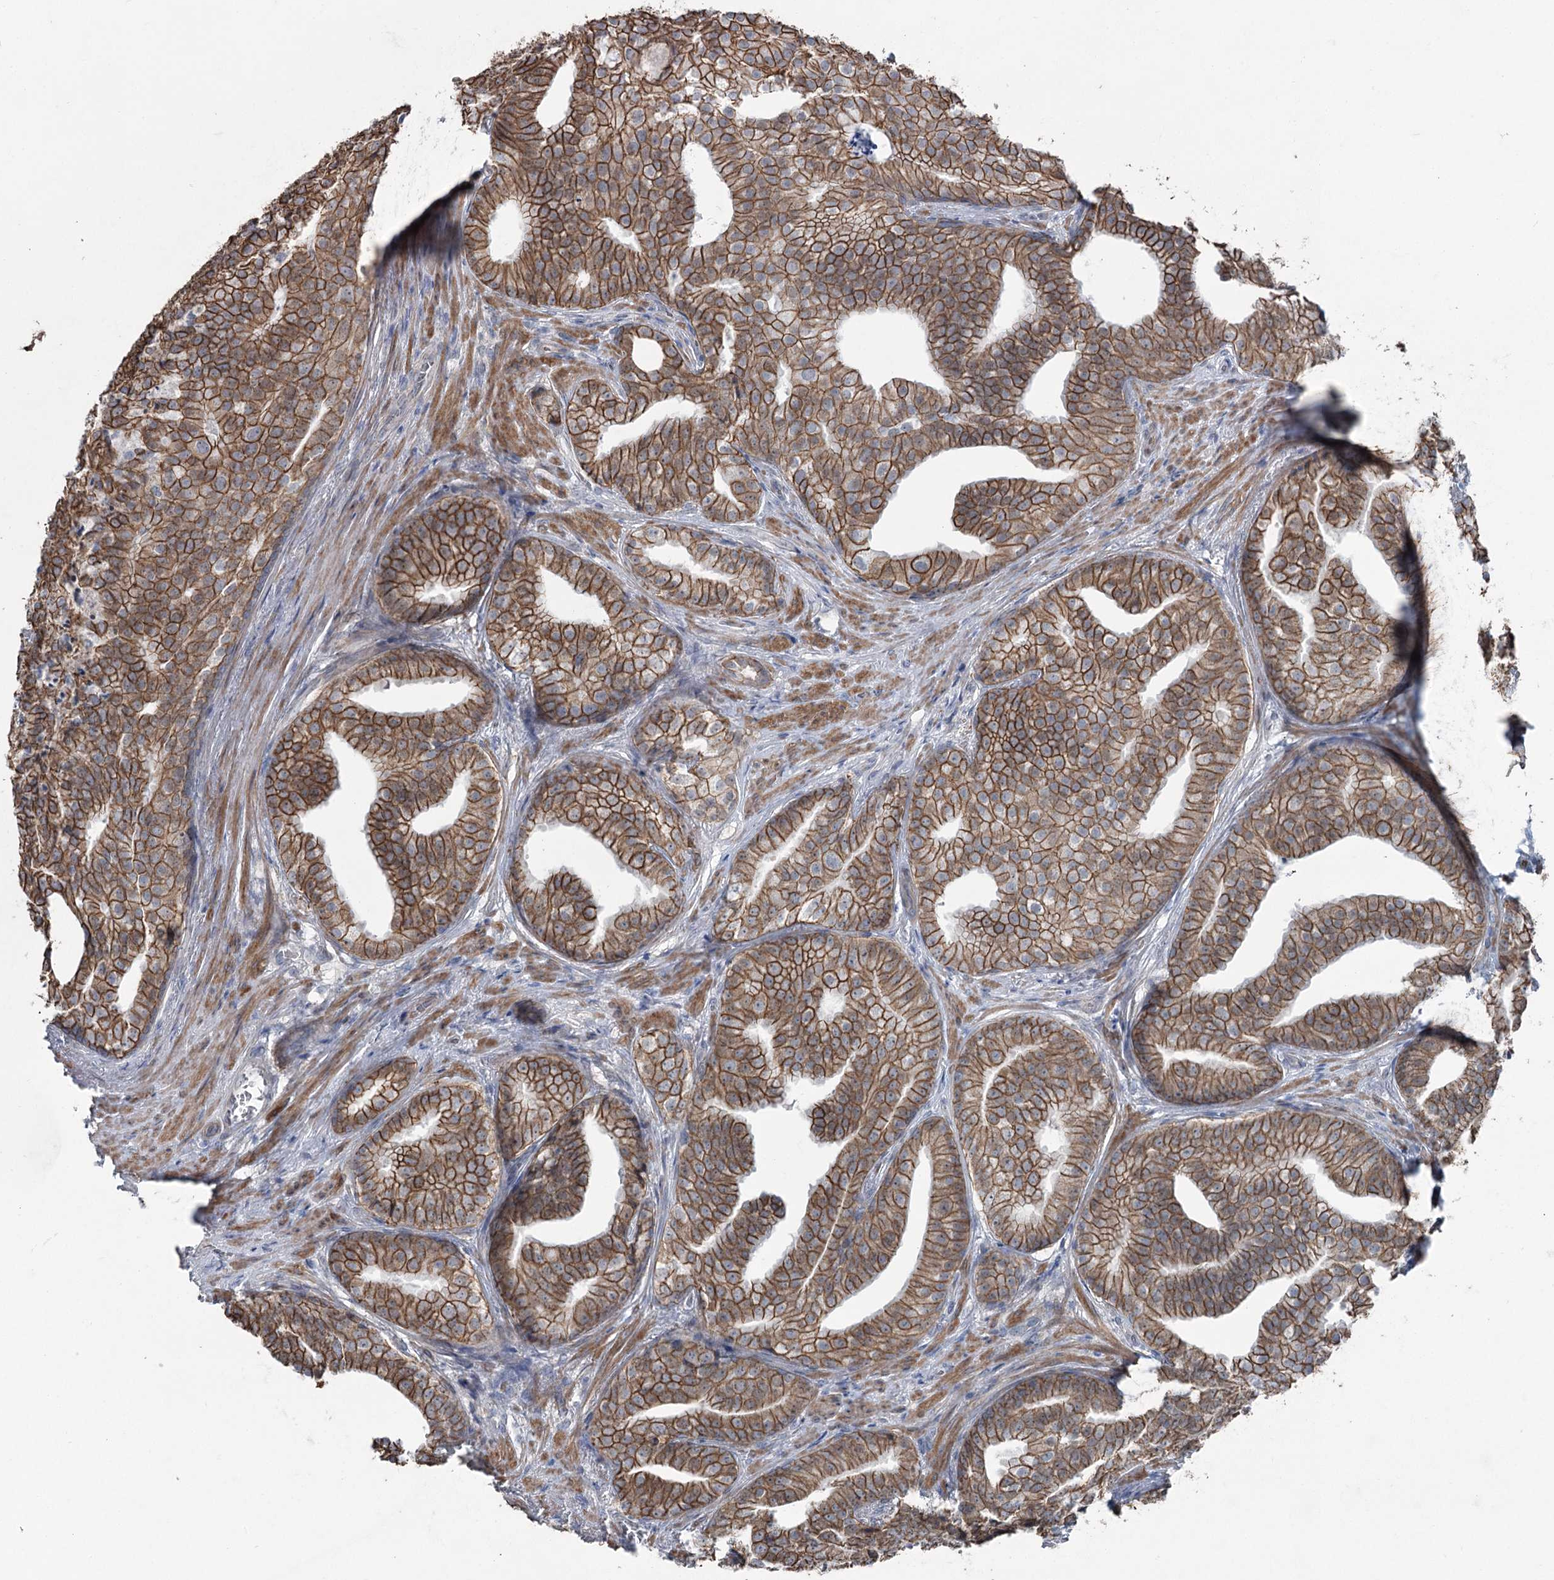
{"staining": {"intensity": "strong", "quantity": ">75%", "location": "cytoplasmic/membranous"}, "tissue": "prostate cancer", "cell_type": "Tumor cells", "image_type": "cancer", "snomed": [{"axis": "morphology", "description": "Adenocarcinoma, Low grade"}, {"axis": "topography", "description": "Prostate"}], "caption": "This is a histology image of IHC staining of prostate cancer (adenocarcinoma (low-grade)), which shows strong staining in the cytoplasmic/membranous of tumor cells.", "gene": "FAM120B", "patient": {"sex": "male", "age": 71}}